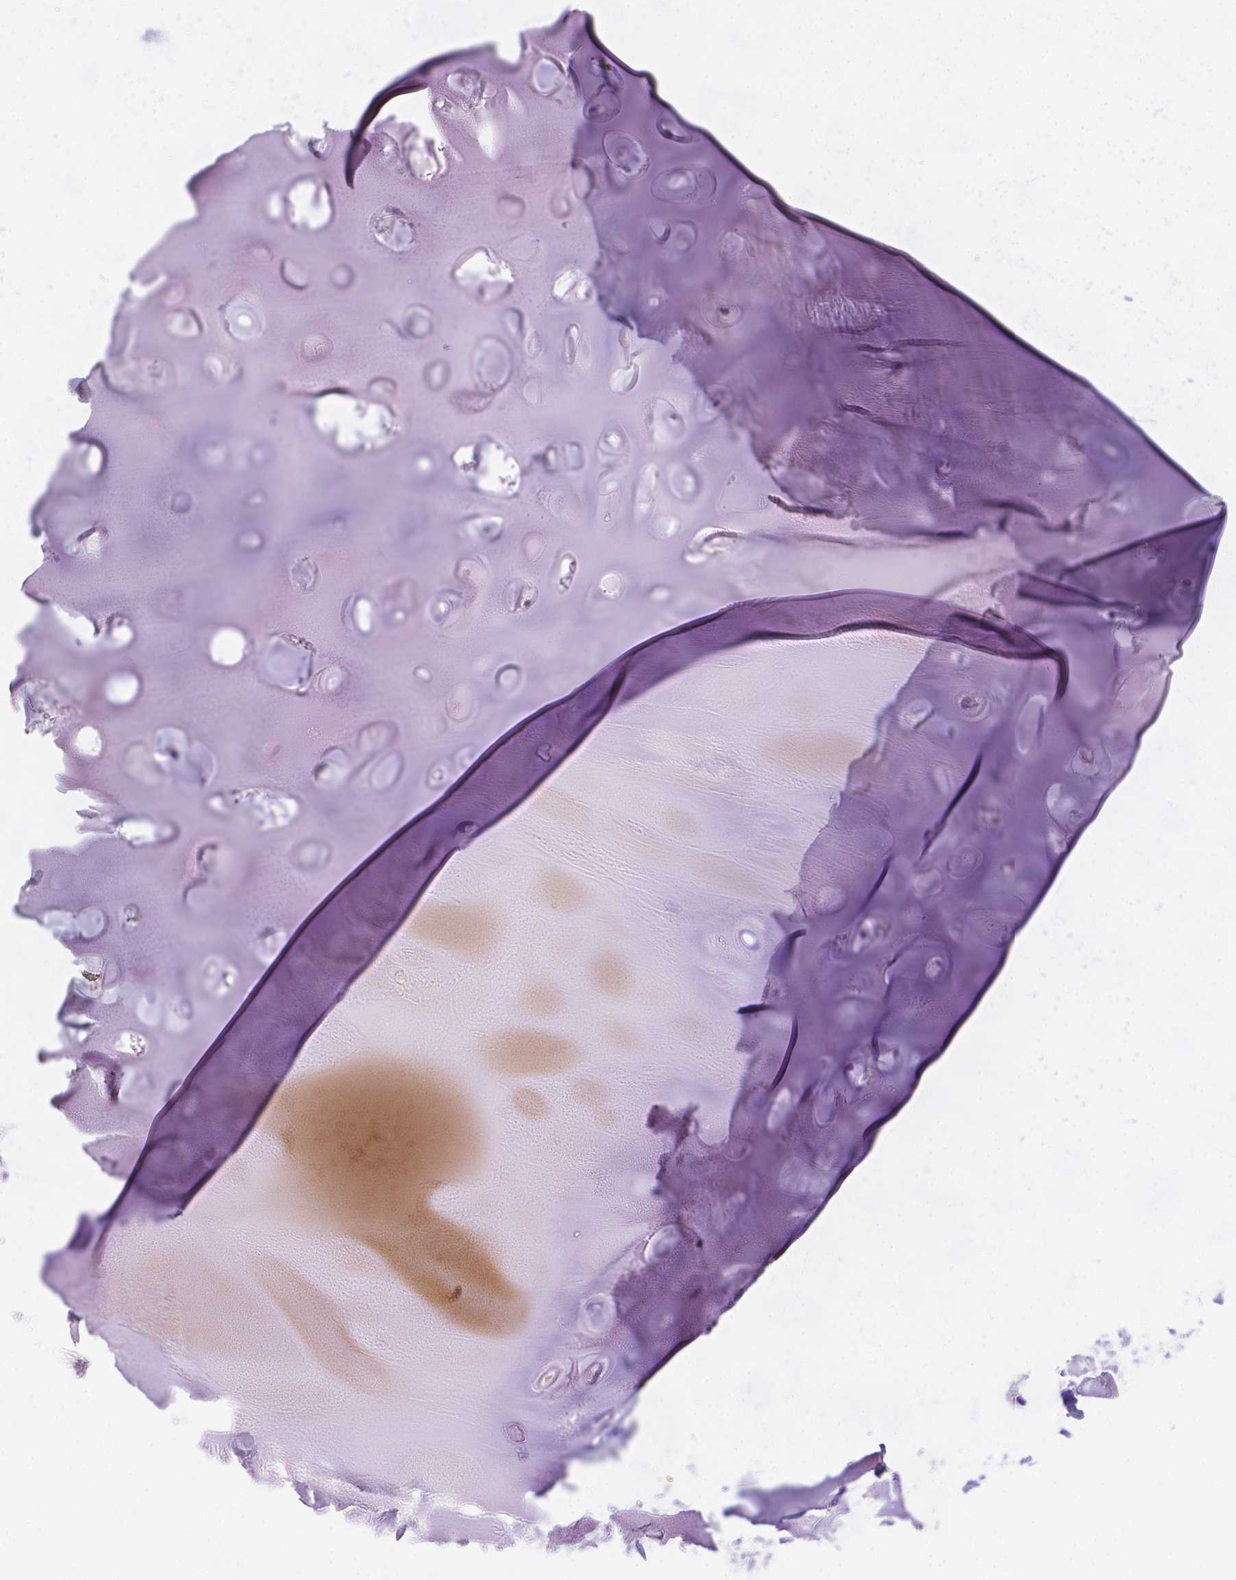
{"staining": {"intensity": "negative", "quantity": "none", "location": "none"}, "tissue": "soft tissue", "cell_type": "Chondrocytes", "image_type": "normal", "snomed": [{"axis": "morphology", "description": "Normal tissue, NOS"}, {"axis": "morphology", "description": "Squamous cell carcinoma, NOS"}, {"axis": "topography", "description": "Cartilage tissue"}, {"axis": "topography", "description": "Lung"}], "caption": "DAB immunohistochemical staining of benign human soft tissue shows no significant expression in chondrocytes.", "gene": "MLN", "patient": {"sex": "male", "age": 66}}